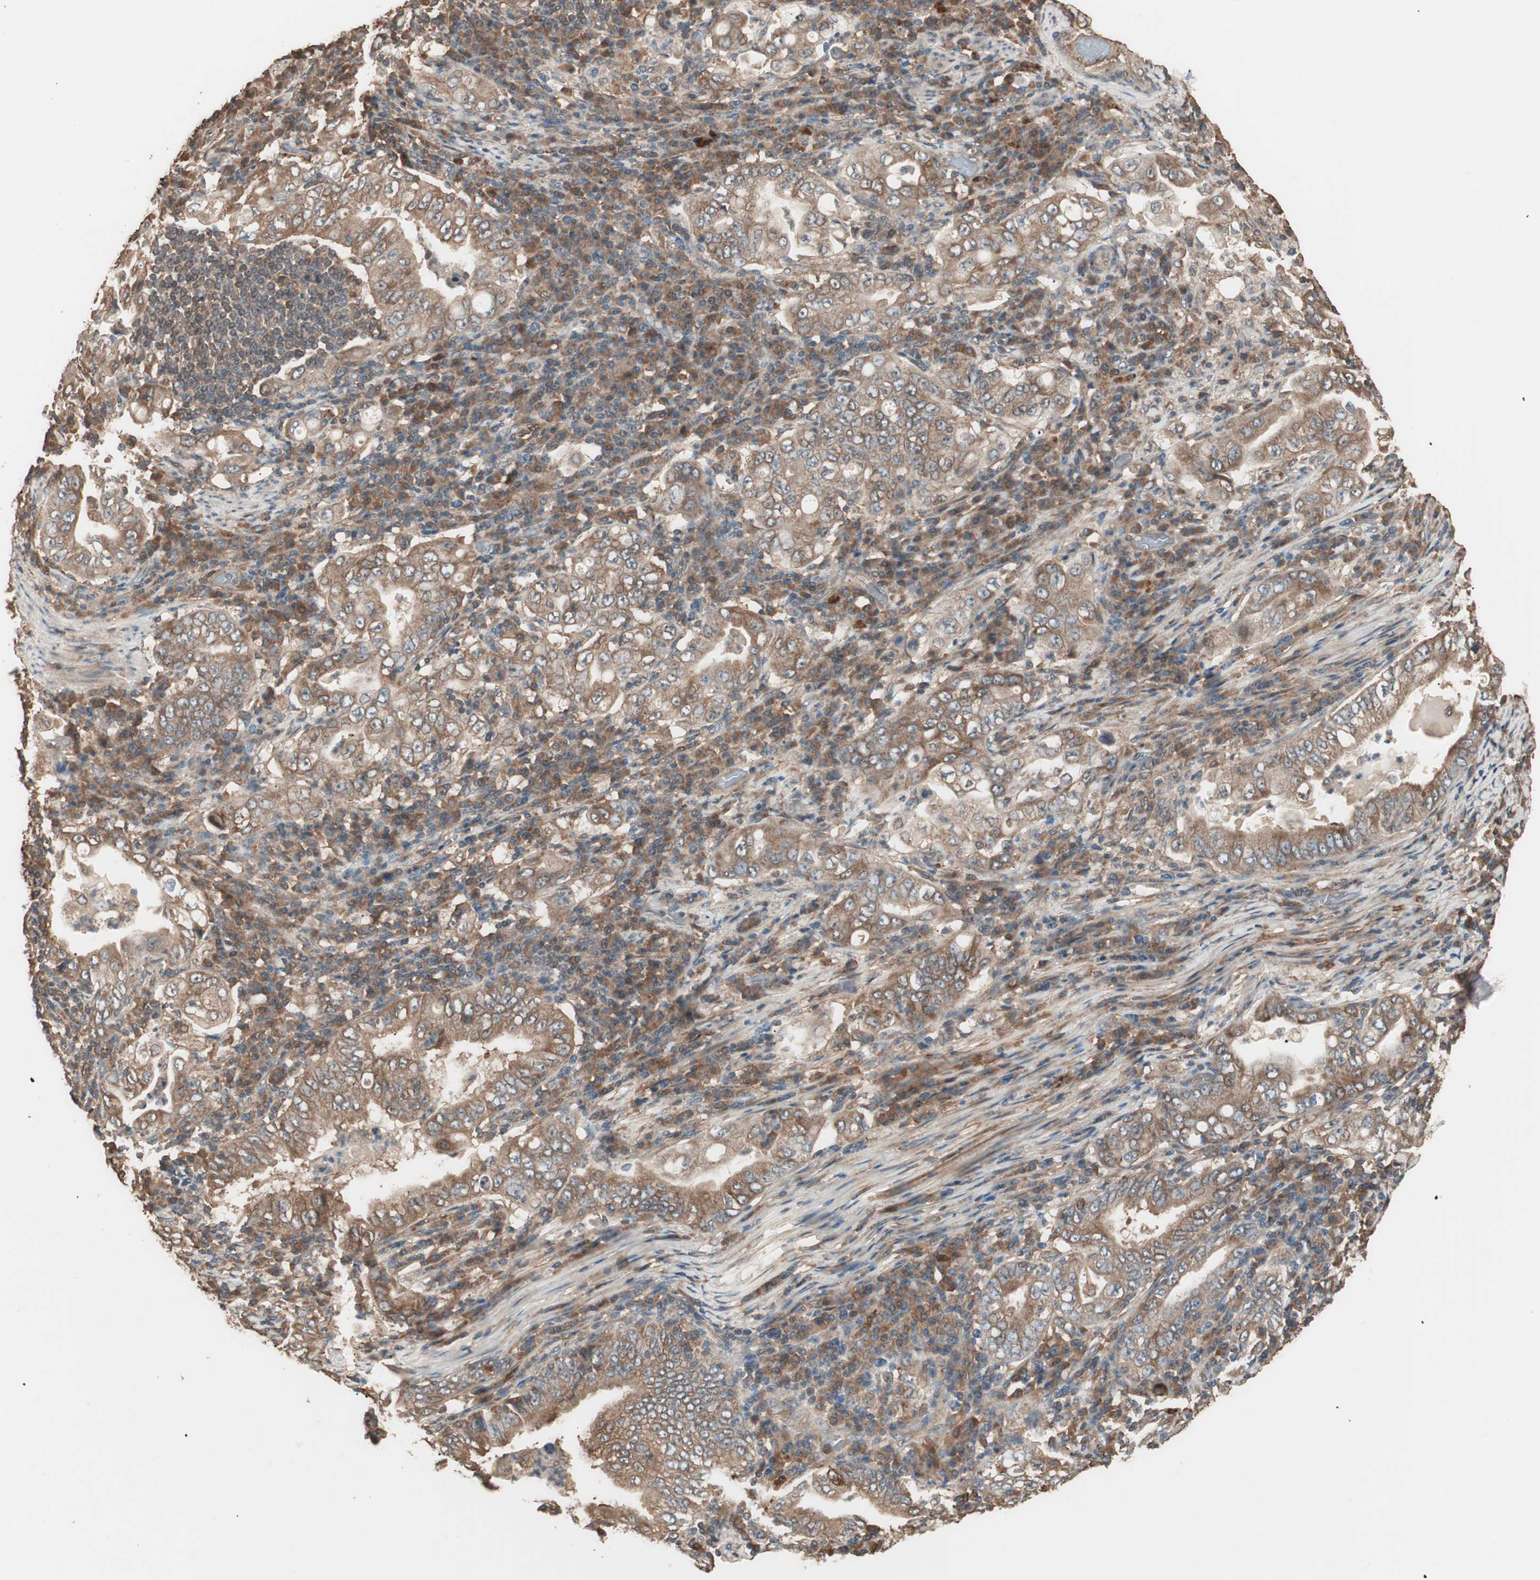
{"staining": {"intensity": "moderate", "quantity": ">75%", "location": "cytoplasmic/membranous"}, "tissue": "stomach cancer", "cell_type": "Tumor cells", "image_type": "cancer", "snomed": [{"axis": "morphology", "description": "Normal tissue, NOS"}, {"axis": "morphology", "description": "Adenocarcinoma, NOS"}, {"axis": "topography", "description": "Esophagus"}, {"axis": "topography", "description": "Stomach, upper"}, {"axis": "topography", "description": "Peripheral nerve tissue"}], "caption": "Immunohistochemistry (IHC) (DAB (3,3'-diaminobenzidine)) staining of human adenocarcinoma (stomach) displays moderate cytoplasmic/membranous protein staining in approximately >75% of tumor cells. (DAB (3,3'-diaminobenzidine) IHC with brightfield microscopy, high magnification).", "gene": "CCN4", "patient": {"sex": "male", "age": 62}}